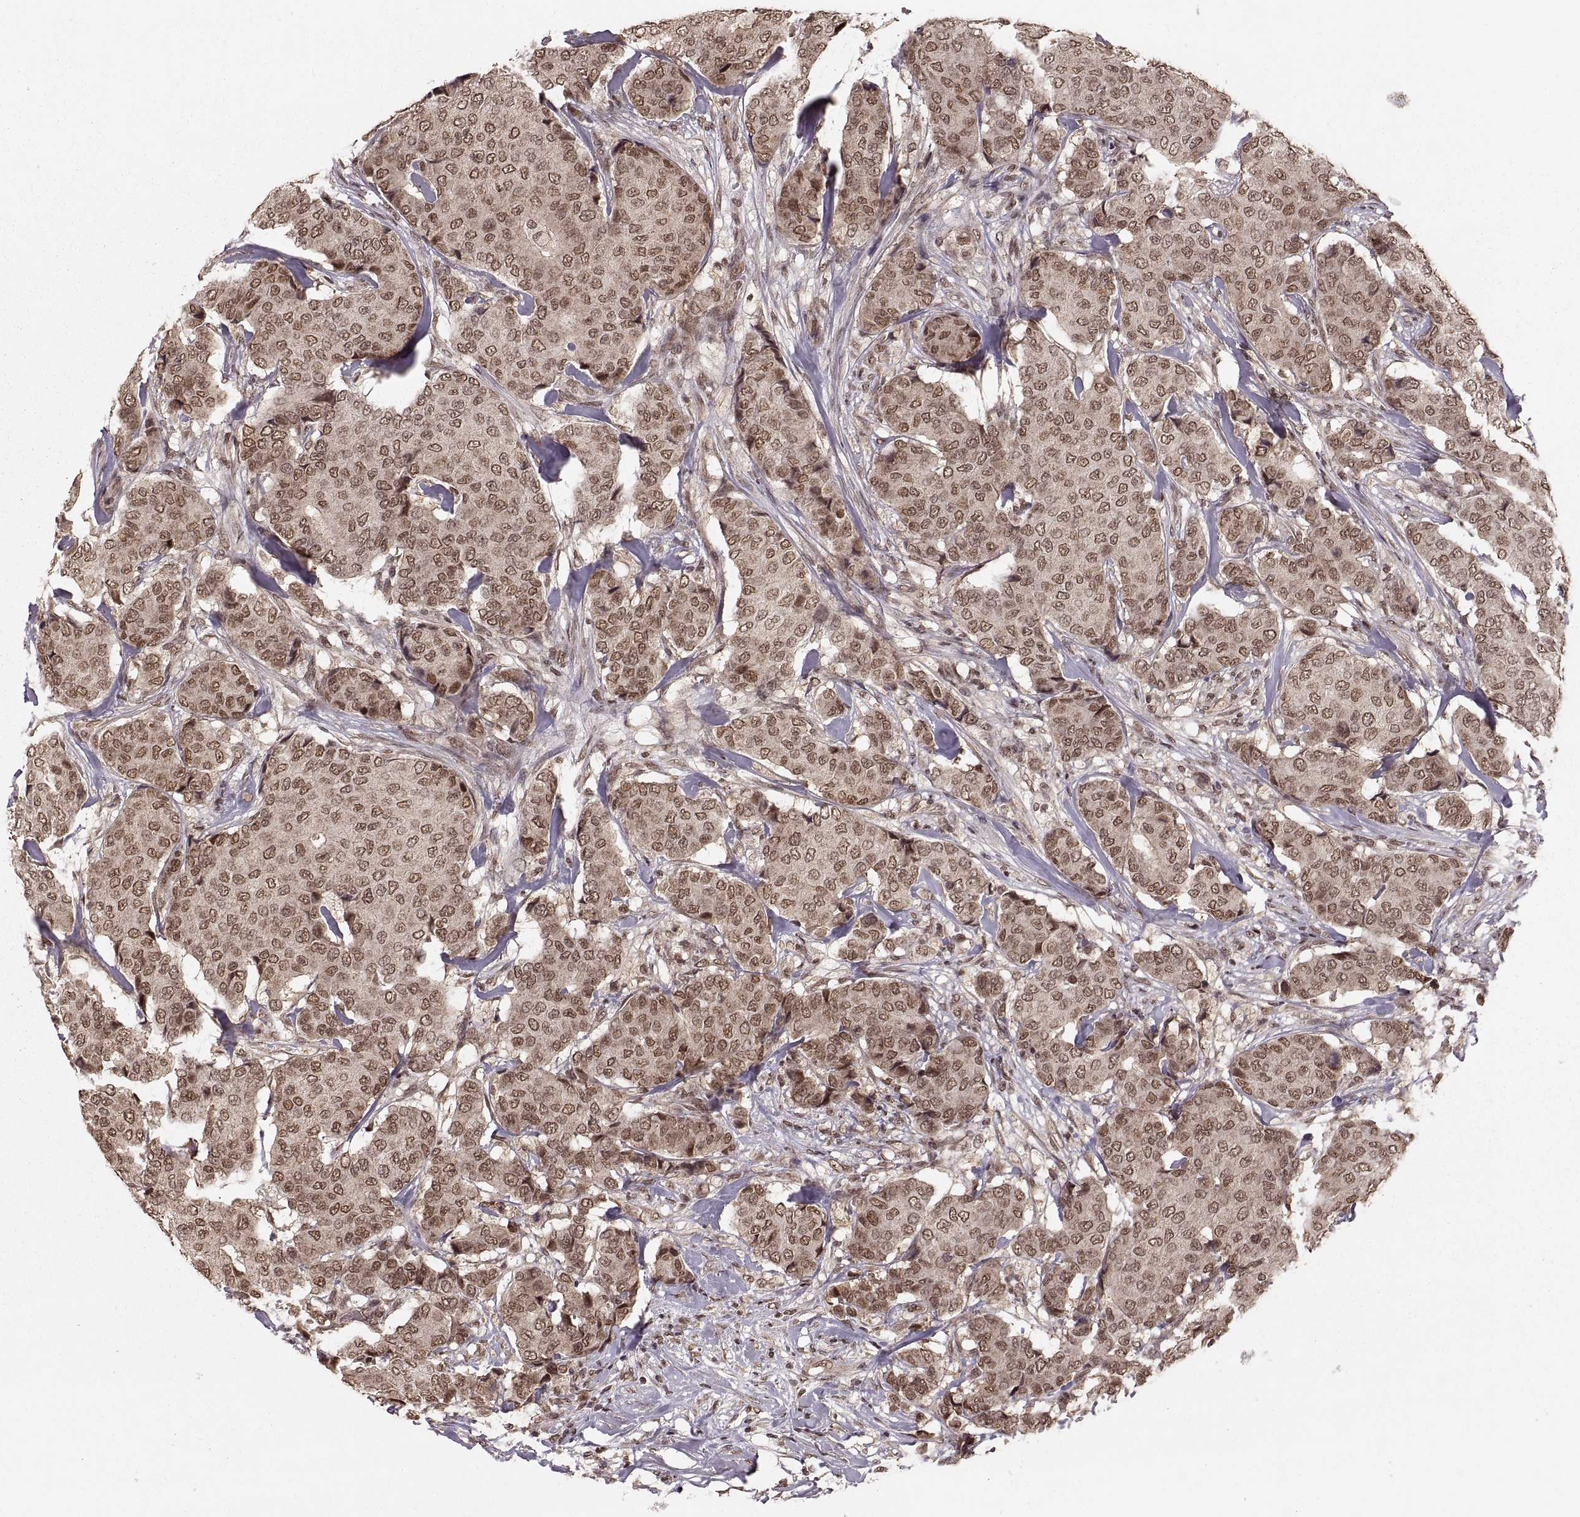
{"staining": {"intensity": "moderate", "quantity": ">75%", "location": "cytoplasmic/membranous,nuclear"}, "tissue": "breast cancer", "cell_type": "Tumor cells", "image_type": "cancer", "snomed": [{"axis": "morphology", "description": "Duct carcinoma"}, {"axis": "topography", "description": "Breast"}], "caption": "Protein analysis of breast cancer (intraductal carcinoma) tissue demonstrates moderate cytoplasmic/membranous and nuclear staining in approximately >75% of tumor cells. (brown staining indicates protein expression, while blue staining denotes nuclei).", "gene": "RFT1", "patient": {"sex": "female", "age": 75}}